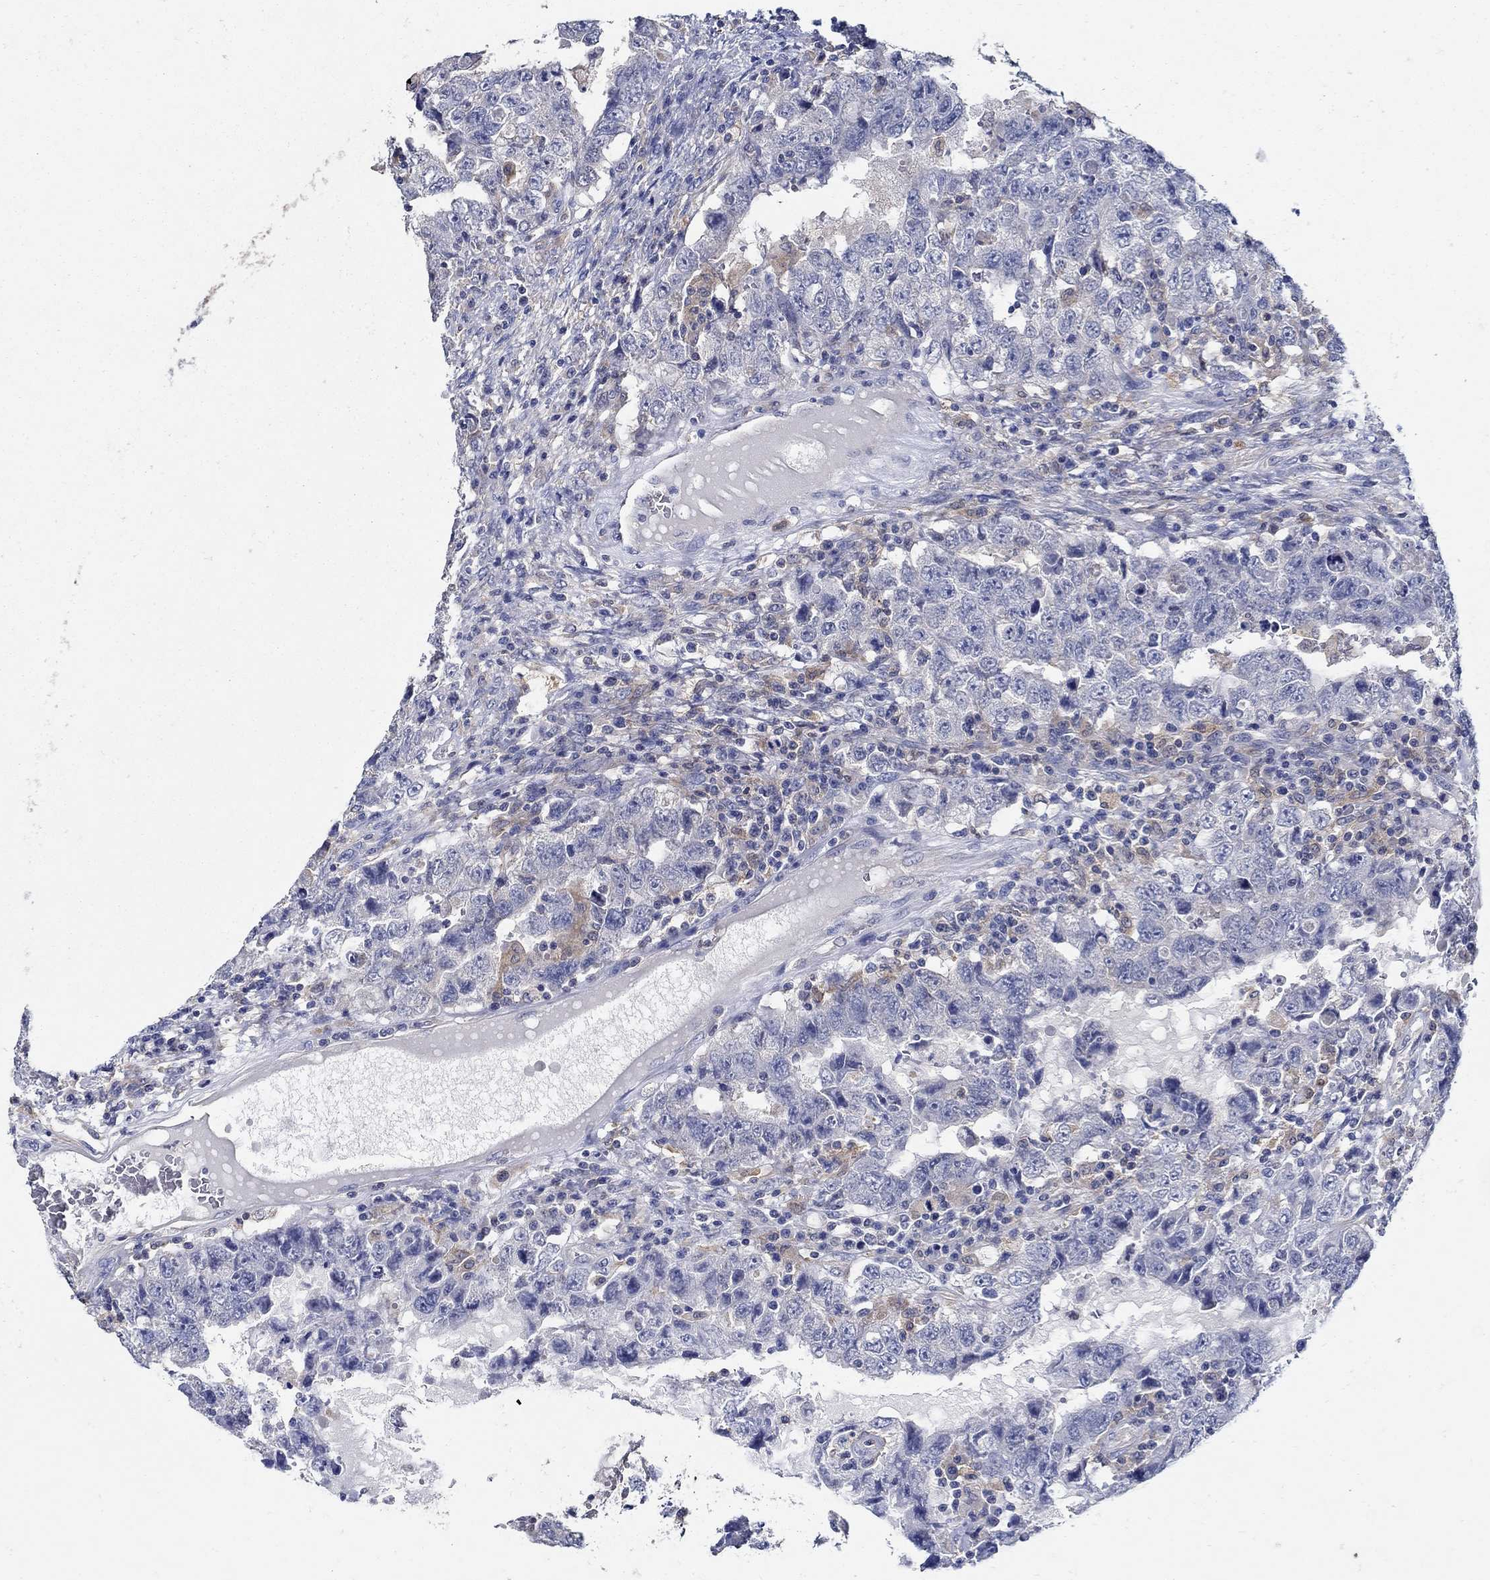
{"staining": {"intensity": "negative", "quantity": "none", "location": "none"}, "tissue": "testis cancer", "cell_type": "Tumor cells", "image_type": "cancer", "snomed": [{"axis": "morphology", "description": "Carcinoma, Embryonal, NOS"}, {"axis": "topography", "description": "Testis"}], "caption": "Tumor cells are negative for brown protein staining in testis cancer. (Brightfield microscopy of DAB (3,3'-diaminobenzidine) IHC at high magnification).", "gene": "MTHFR", "patient": {"sex": "male", "age": 26}}